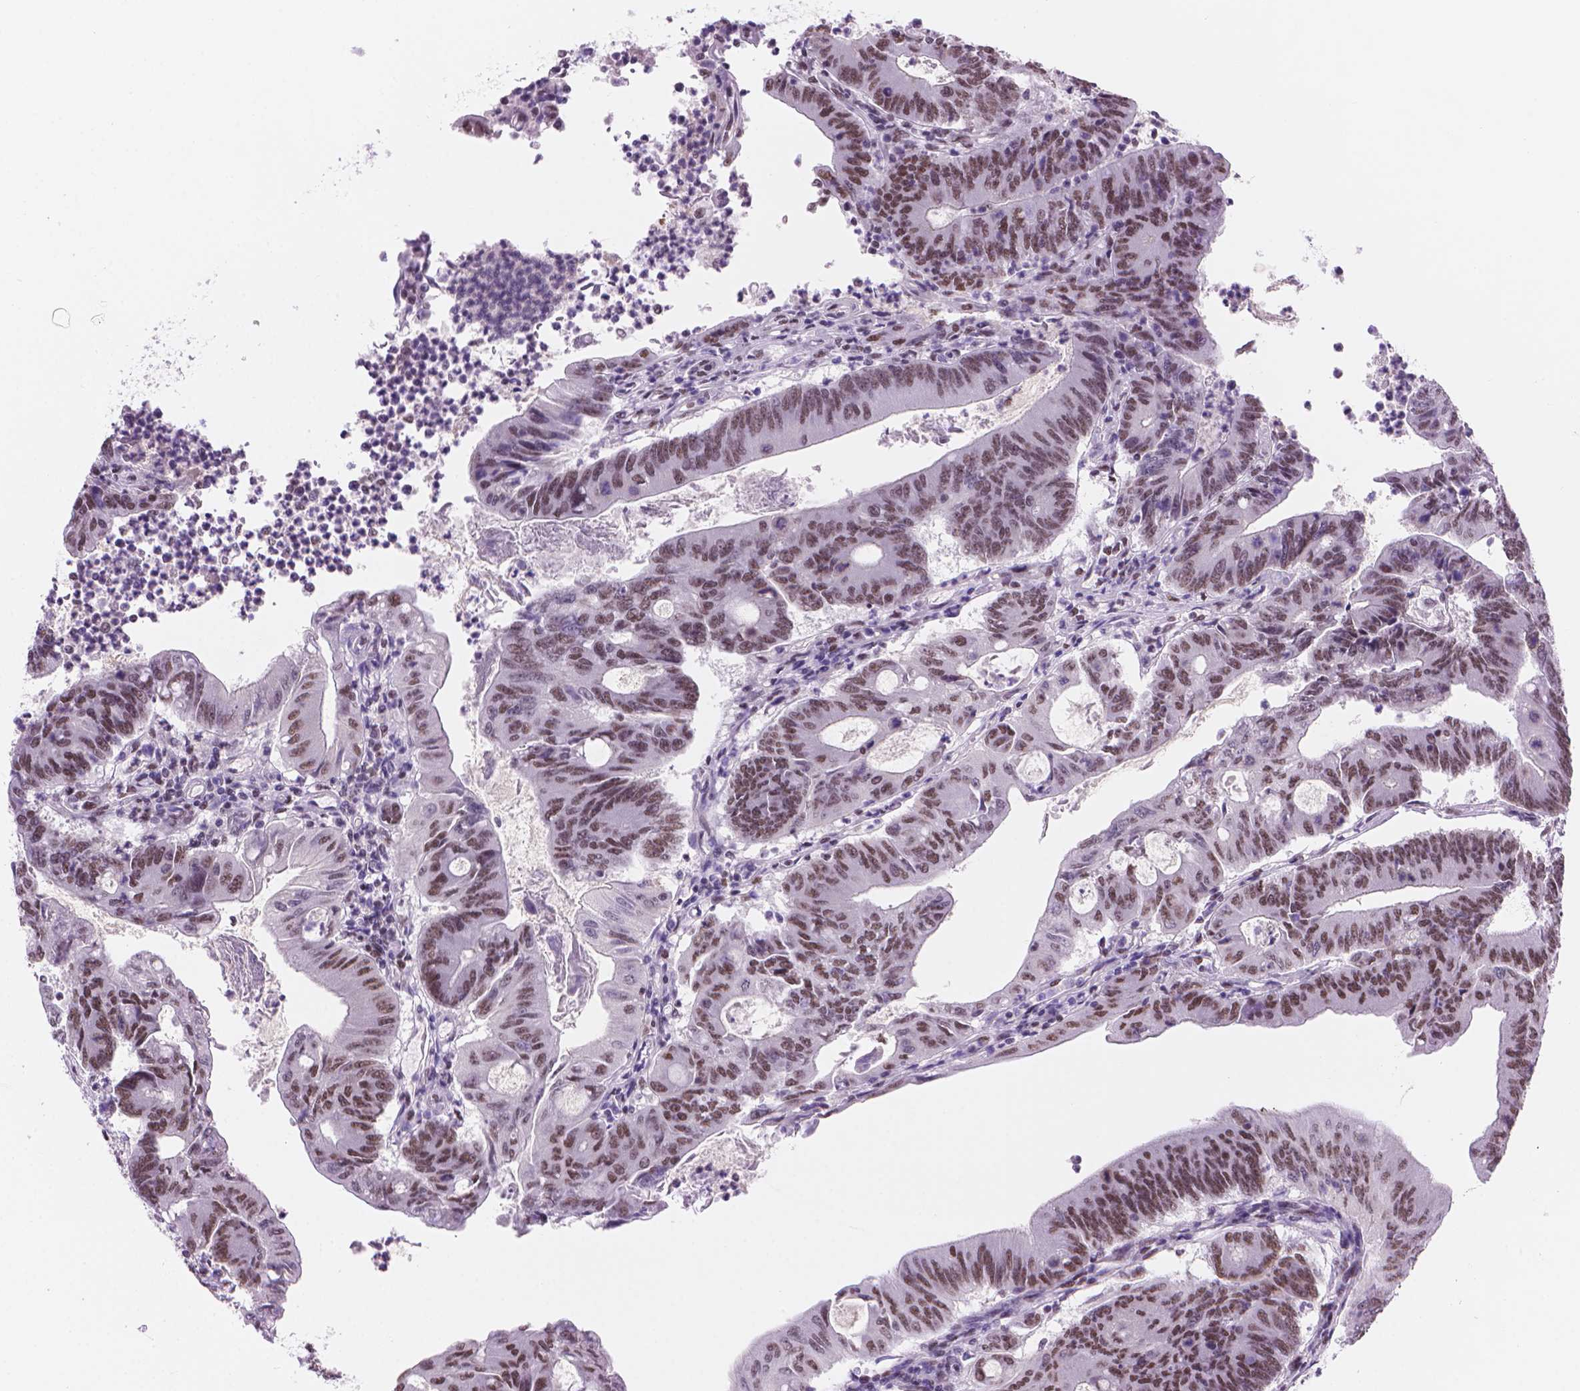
{"staining": {"intensity": "moderate", "quantity": ">75%", "location": "nuclear"}, "tissue": "colorectal cancer", "cell_type": "Tumor cells", "image_type": "cancer", "snomed": [{"axis": "morphology", "description": "Adenocarcinoma, NOS"}, {"axis": "topography", "description": "Colon"}], "caption": "An immunohistochemistry image of neoplastic tissue is shown. Protein staining in brown highlights moderate nuclear positivity in adenocarcinoma (colorectal) within tumor cells.", "gene": "RPA4", "patient": {"sex": "female", "age": 70}}